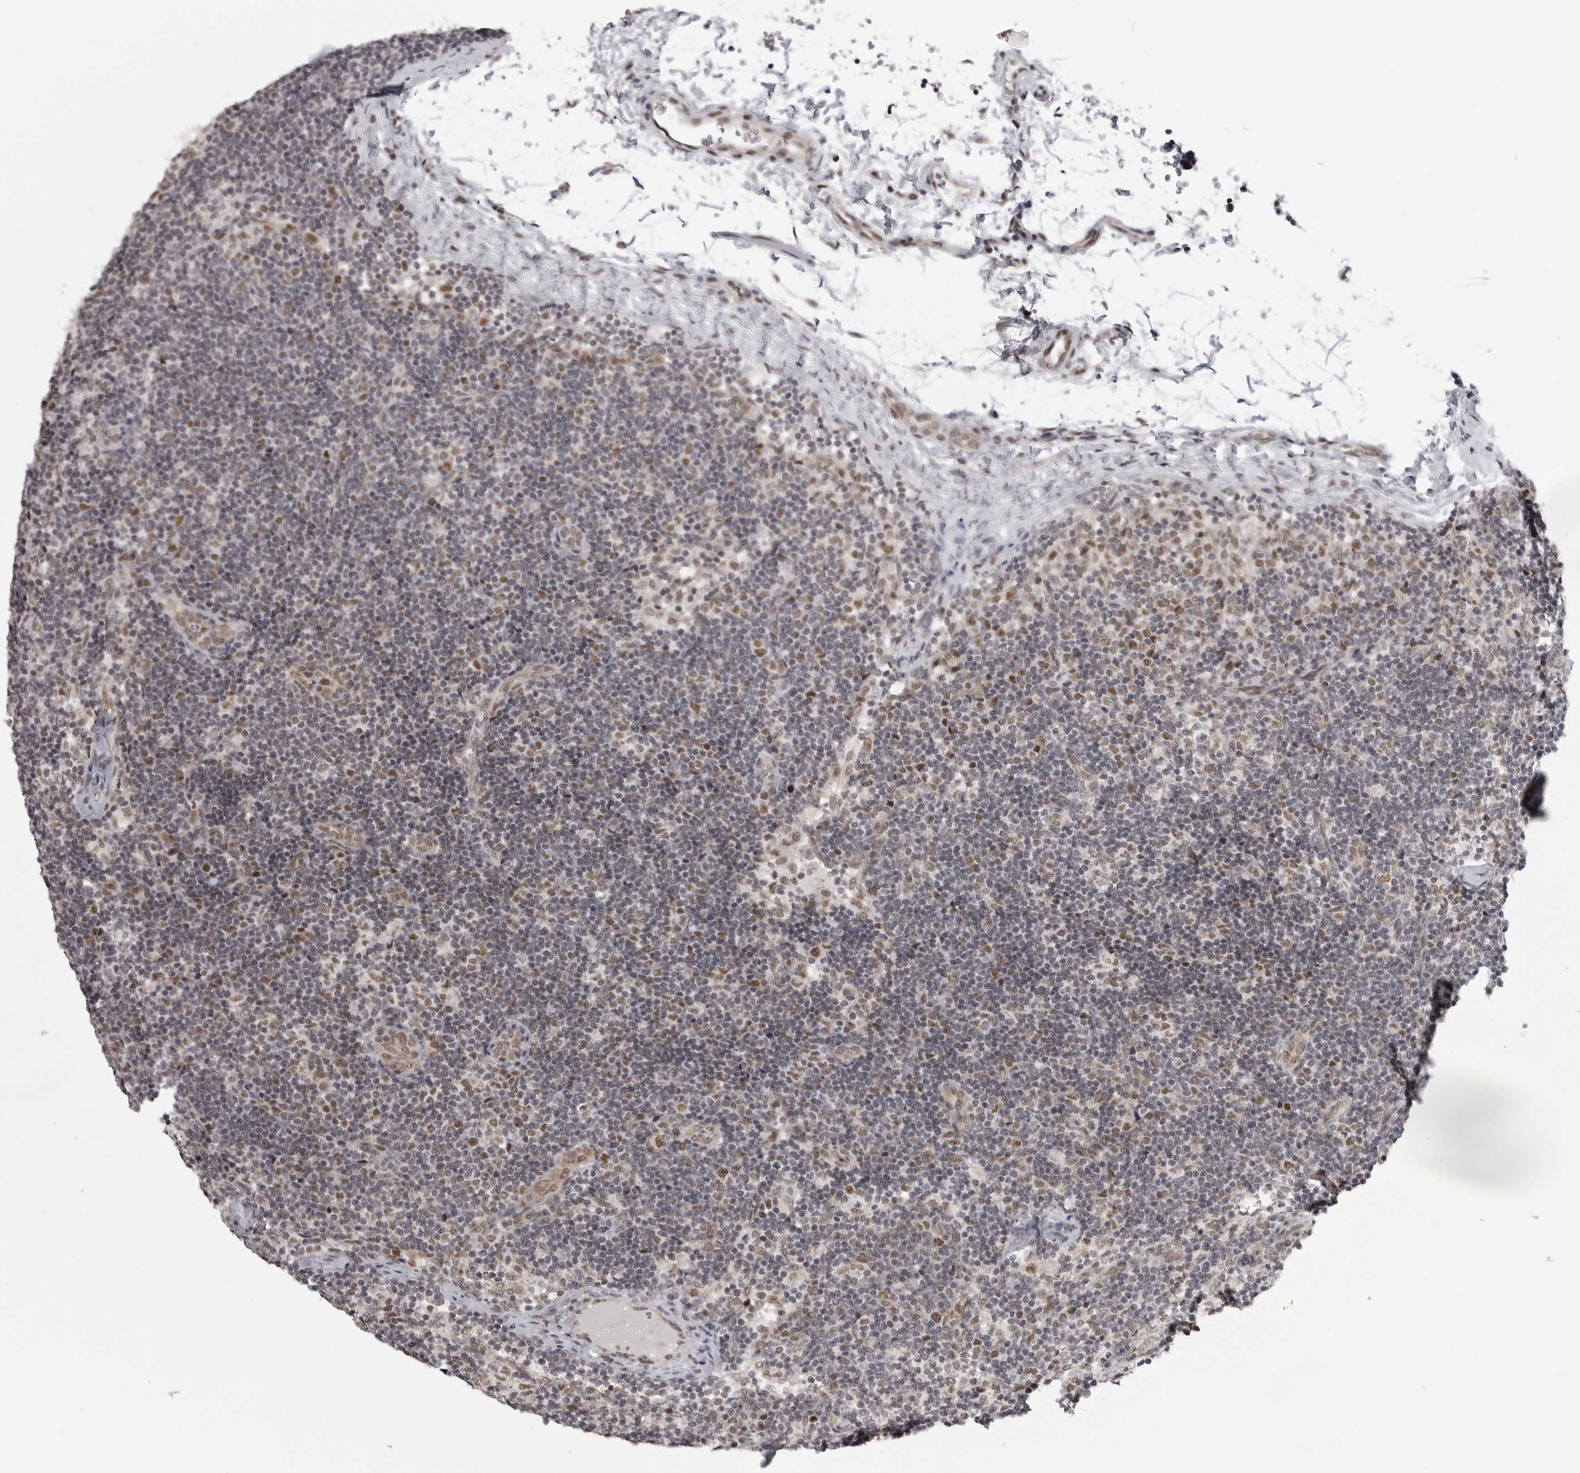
{"staining": {"intensity": "moderate", "quantity": "<25%", "location": "nuclear"}, "tissue": "lymph node", "cell_type": "Non-germinal center cells", "image_type": "normal", "snomed": [{"axis": "morphology", "description": "Normal tissue, NOS"}, {"axis": "topography", "description": "Lymph node"}], "caption": "Immunohistochemistry of benign lymph node displays low levels of moderate nuclear positivity in approximately <25% of non-germinal center cells. The protein of interest is stained brown, and the nuclei are stained in blue (DAB IHC with brightfield microscopy, high magnification).", "gene": "PRDM10", "patient": {"sex": "female", "age": 22}}